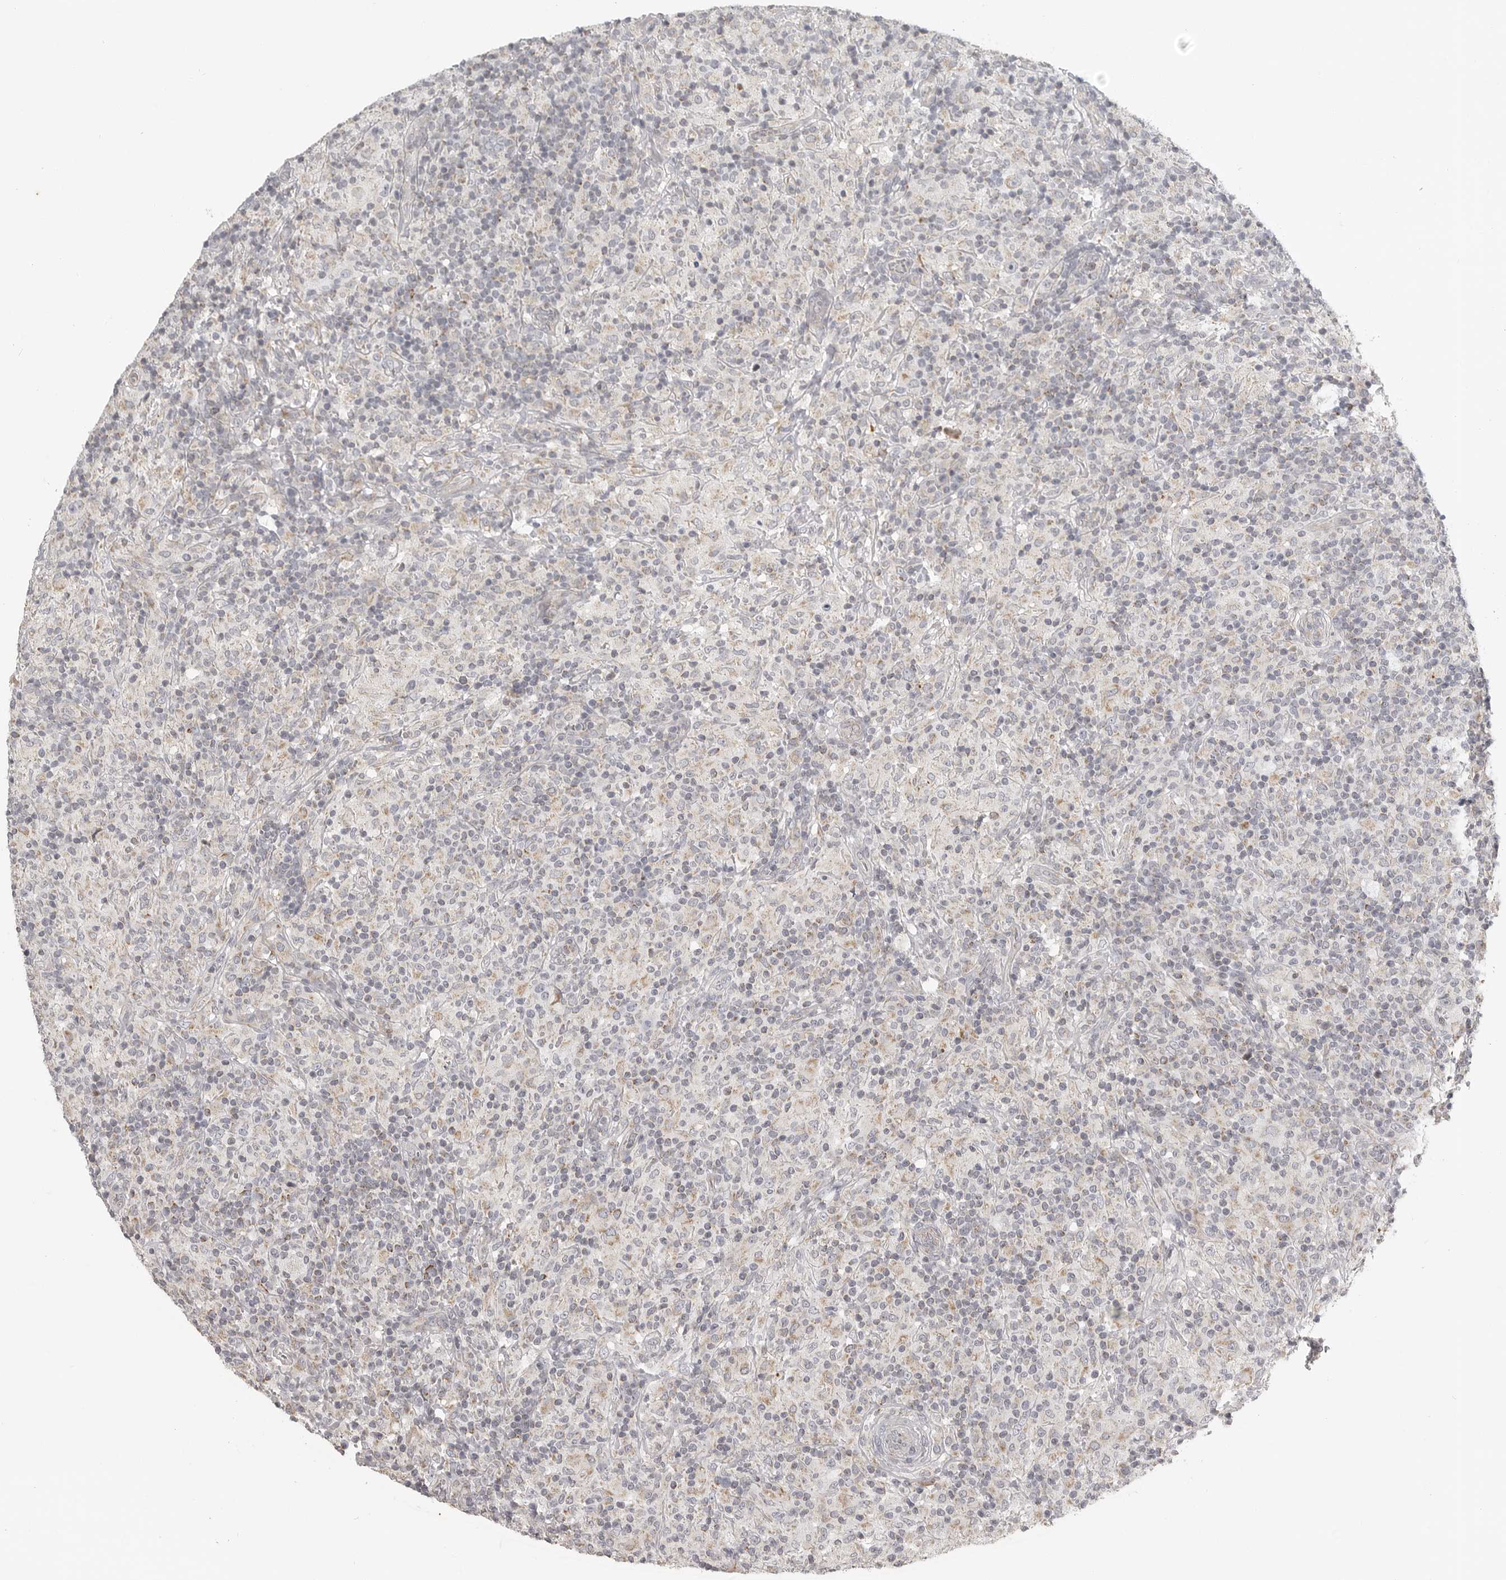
{"staining": {"intensity": "negative", "quantity": "none", "location": "none"}, "tissue": "lymphoma", "cell_type": "Tumor cells", "image_type": "cancer", "snomed": [{"axis": "morphology", "description": "Hodgkin's disease, NOS"}, {"axis": "topography", "description": "Lymph node"}], "caption": "This is an immunohistochemistry micrograph of human lymphoma. There is no positivity in tumor cells.", "gene": "RXFP3", "patient": {"sex": "male", "age": 70}}